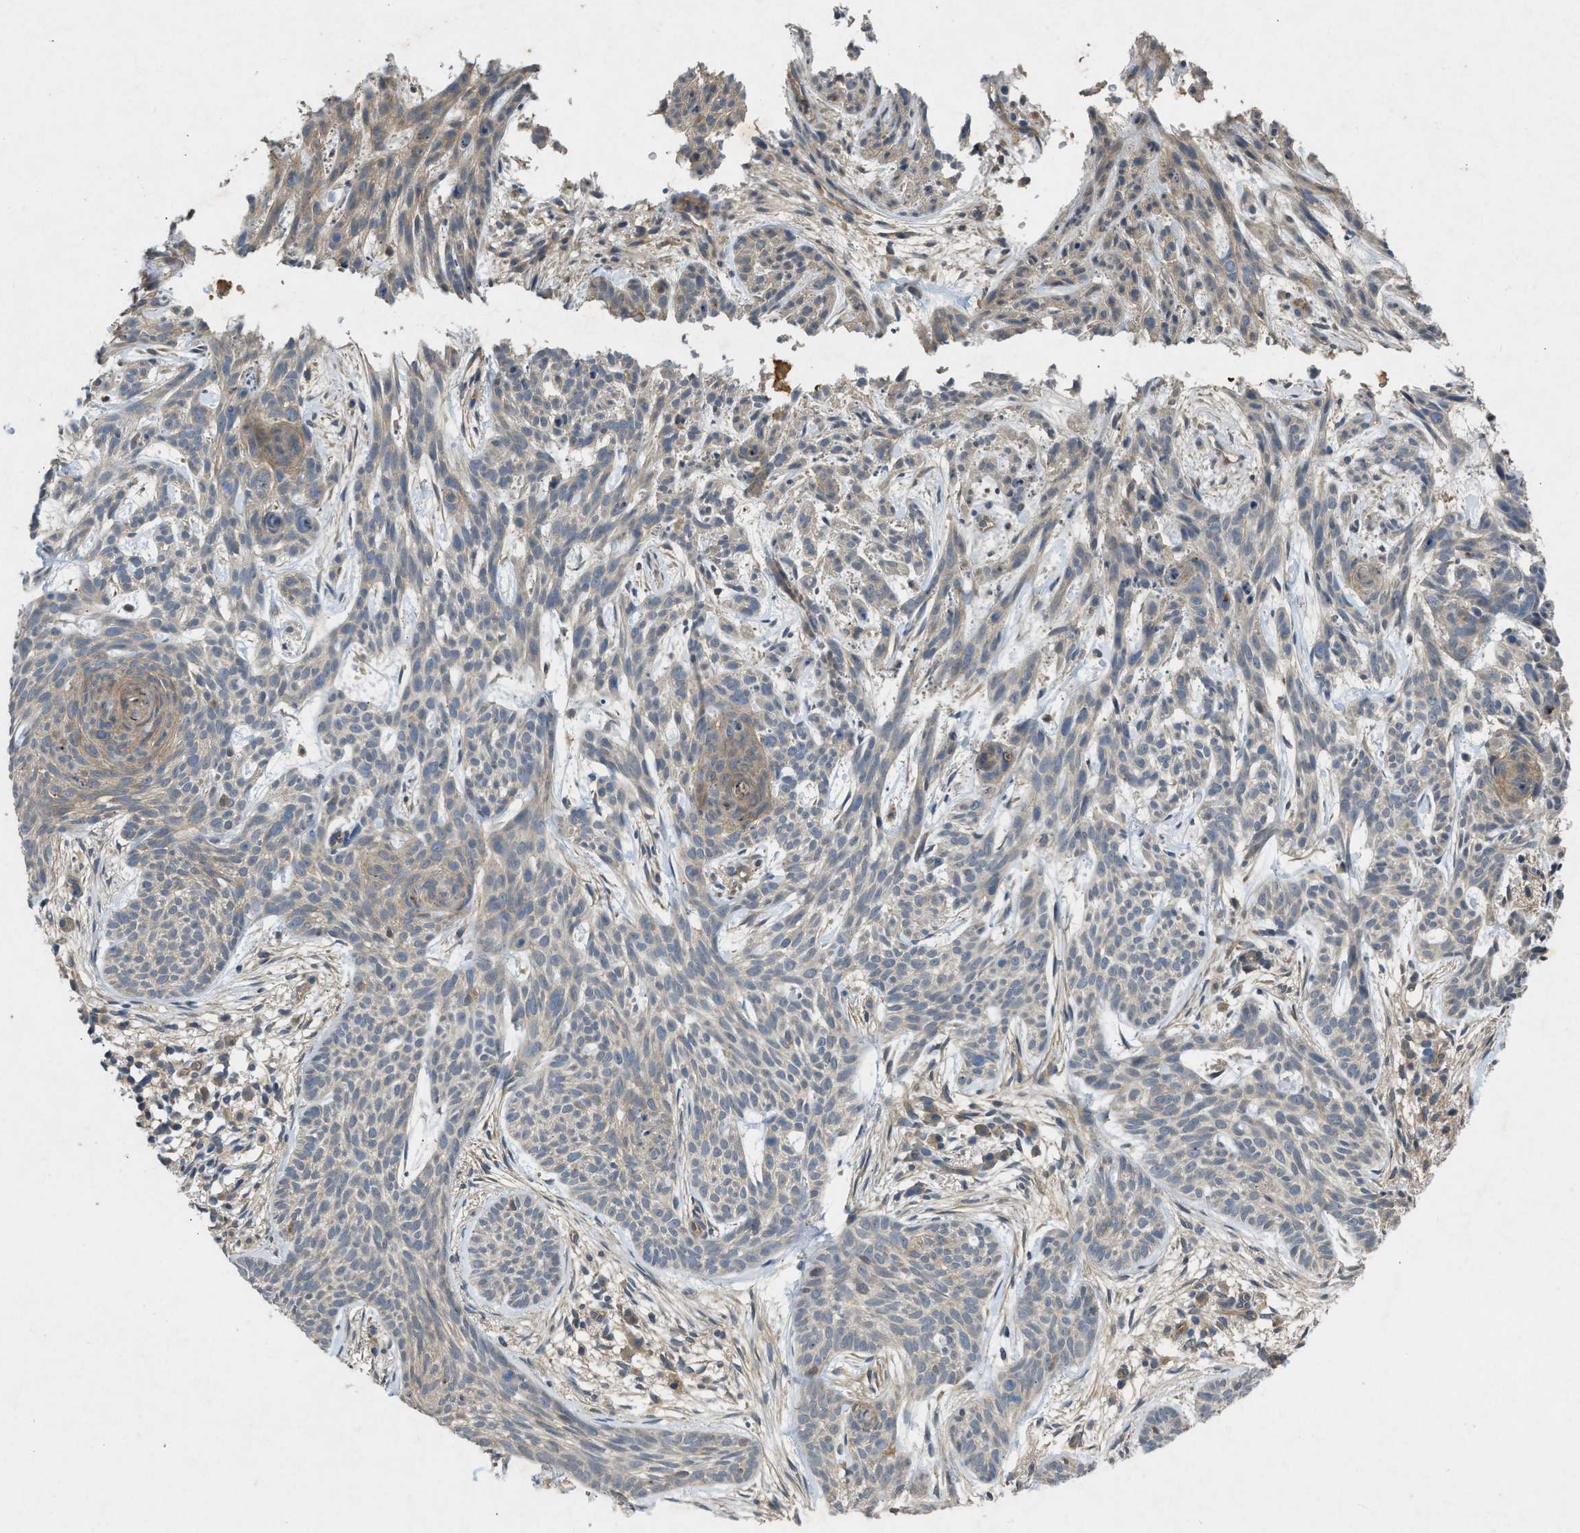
{"staining": {"intensity": "negative", "quantity": "none", "location": "none"}, "tissue": "skin cancer", "cell_type": "Tumor cells", "image_type": "cancer", "snomed": [{"axis": "morphology", "description": "Basal cell carcinoma"}, {"axis": "topography", "description": "Skin"}], "caption": "Immunohistochemistry (IHC) micrograph of skin basal cell carcinoma stained for a protein (brown), which reveals no expression in tumor cells. The staining was performed using DAB to visualize the protein expression in brown, while the nuclei were stained in blue with hematoxylin (Magnification: 20x).", "gene": "PPP3CA", "patient": {"sex": "female", "age": 59}}